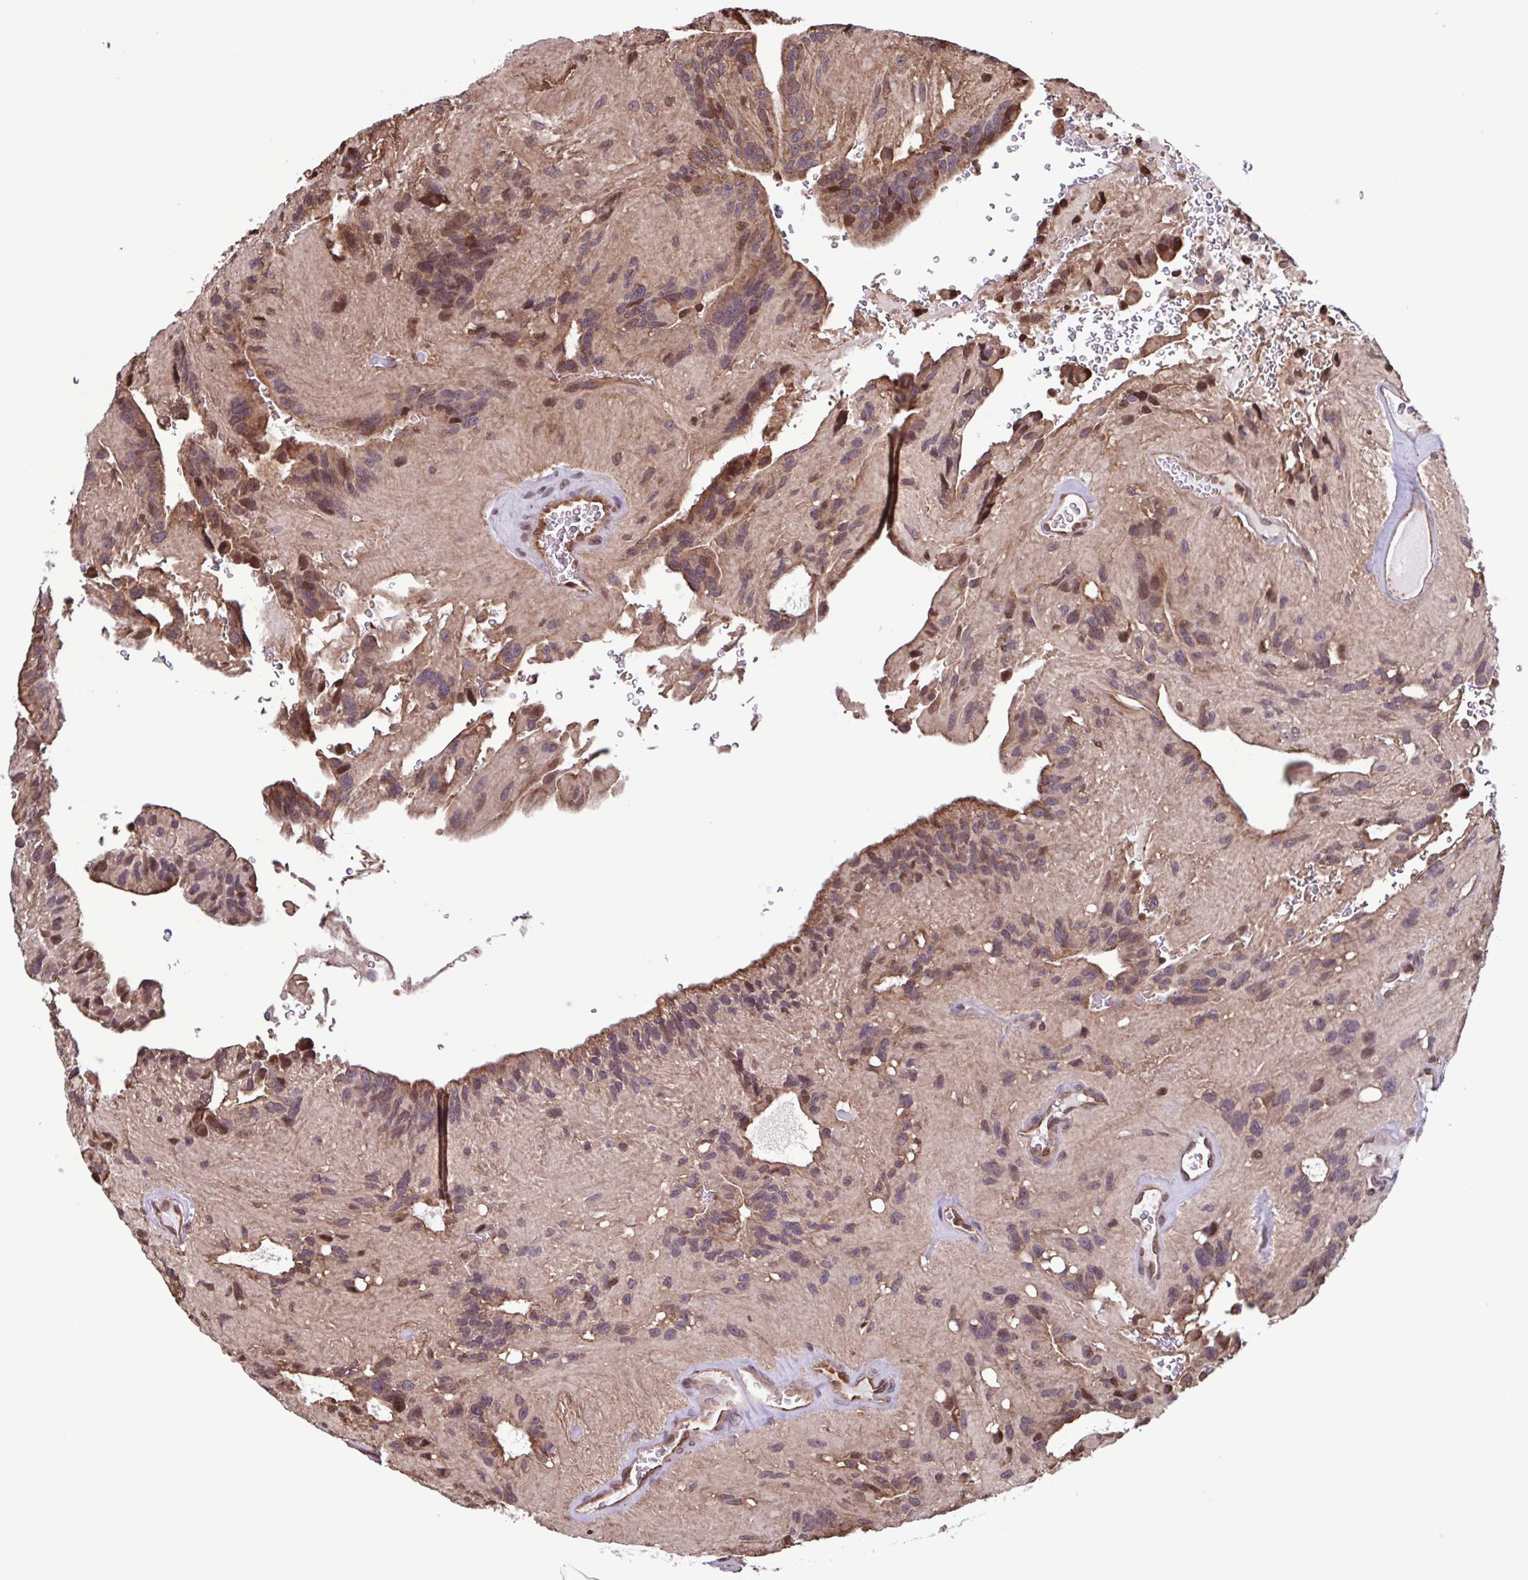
{"staining": {"intensity": "weak", "quantity": ">75%", "location": "cytoplasmic/membranous"}, "tissue": "glioma", "cell_type": "Tumor cells", "image_type": "cancer", "snomed": [{"axis": "morphology", "description": "Glioma, malignant, Low grade"}, {"axis": "topography", "description": "Brain"}], "caption": "High-magnification brightfield microscopy of glioma stained with DAB (brown) and counterstained with hematoxylin (blue). tumor cells exhibit weak cytoplasmic/membranous staining is present in approximately>75% of cells. (Stains: DAB (3,3'-diaminobenzidine) in brown, nuclei in blue, Microscopy: brightfield microscopy at high magnification).", "gene": "SEC63", "patient": {"sex": "male", "age": 31}}